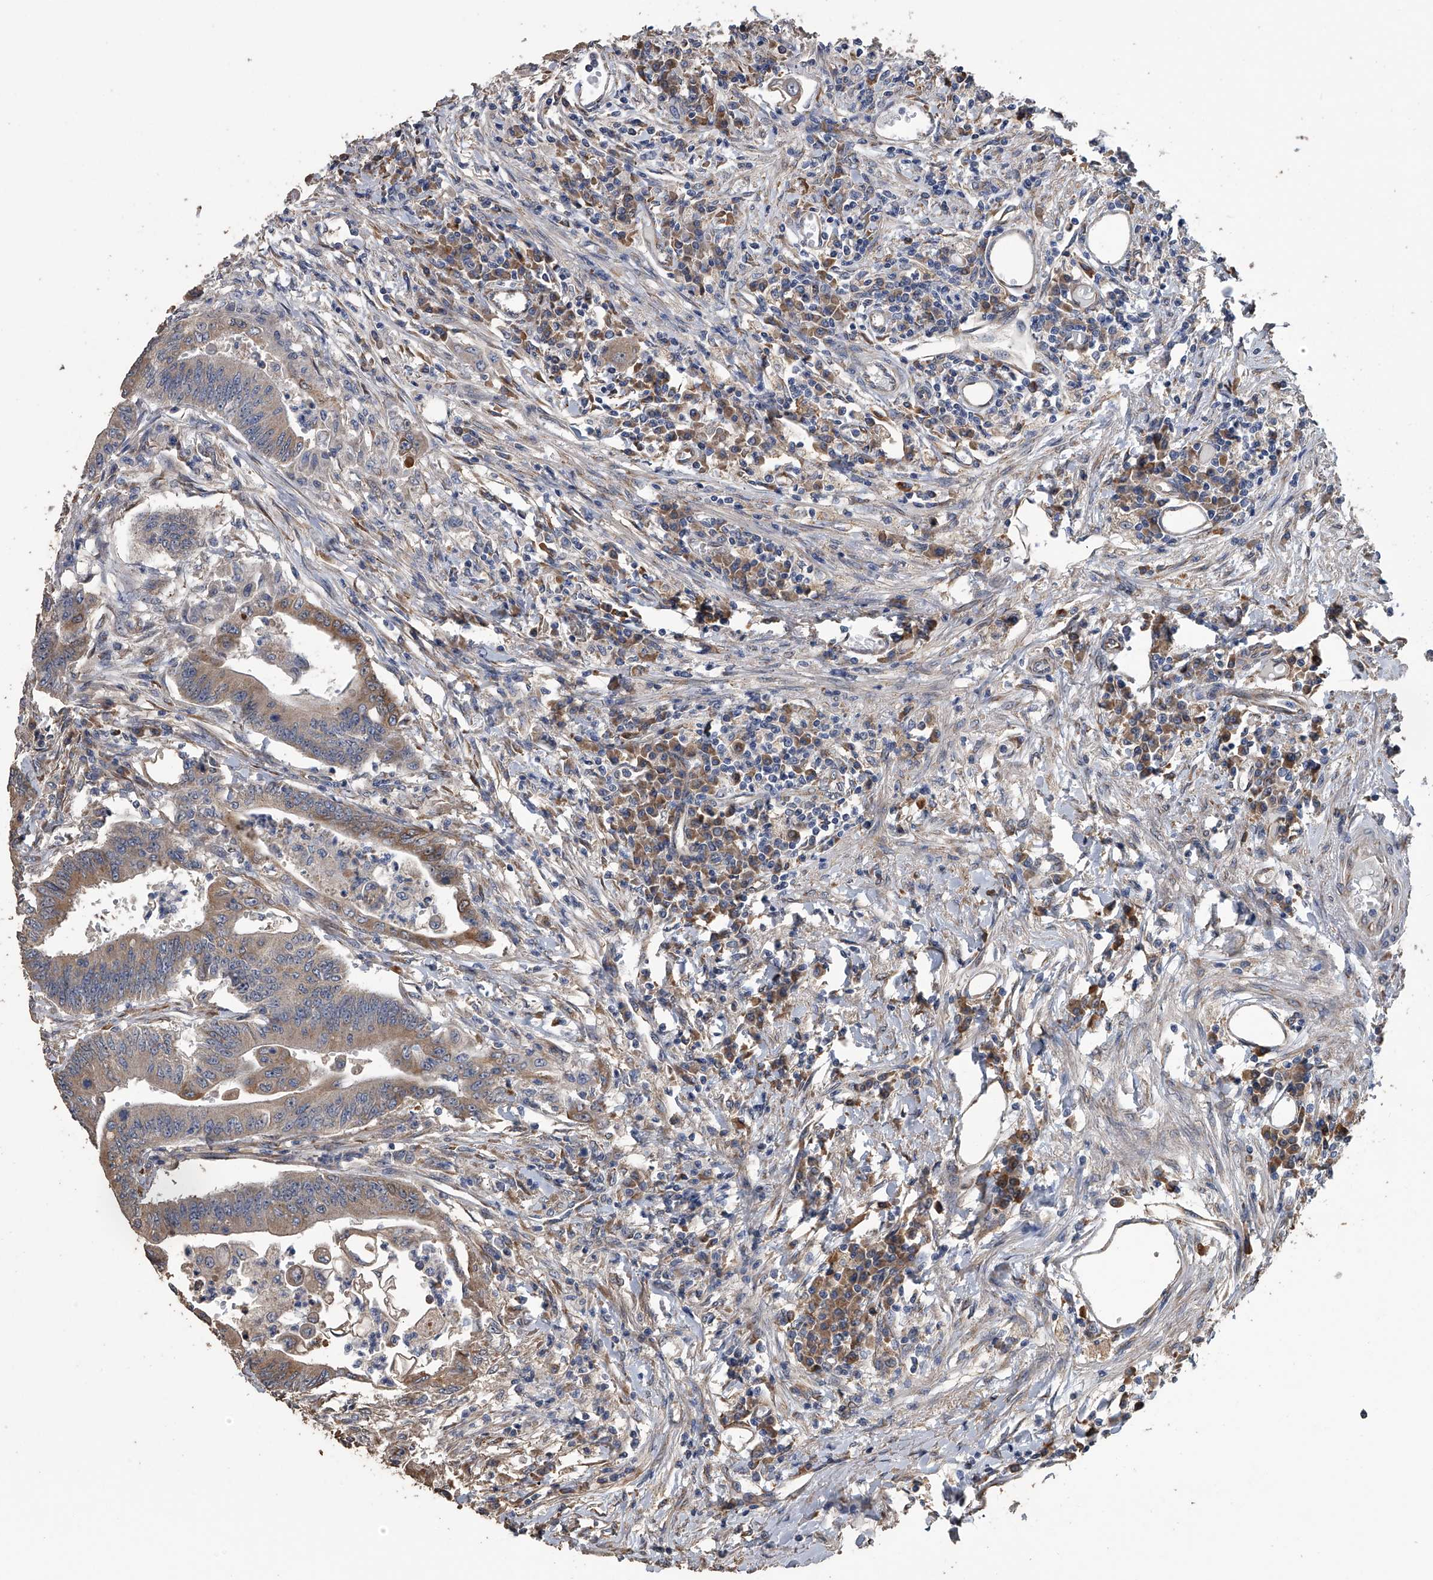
{"staining": {"intensity": "moderate", "quantity": "25%-75%", "location": "cytoplasmic/membranous"}, "tissue": "colorectal cancer", "cell_type": "Tumor cells", "image_type": "cancer", "snomed": [{"axis": "morphology", "description": "Adenoma, NOS"}, {"axis": "morphology", "description": "Adenocarcinoma, NOS"}, {"axis": "topography", "description": "Colon"}], "caption": "Tumor cells show moderate cytoplasmic/membranous positivity in approximately 25%-75% of cells in adenoma (colorectal).", "gene": "PCLO", "patient": {"sex": "male", "age": 79}}